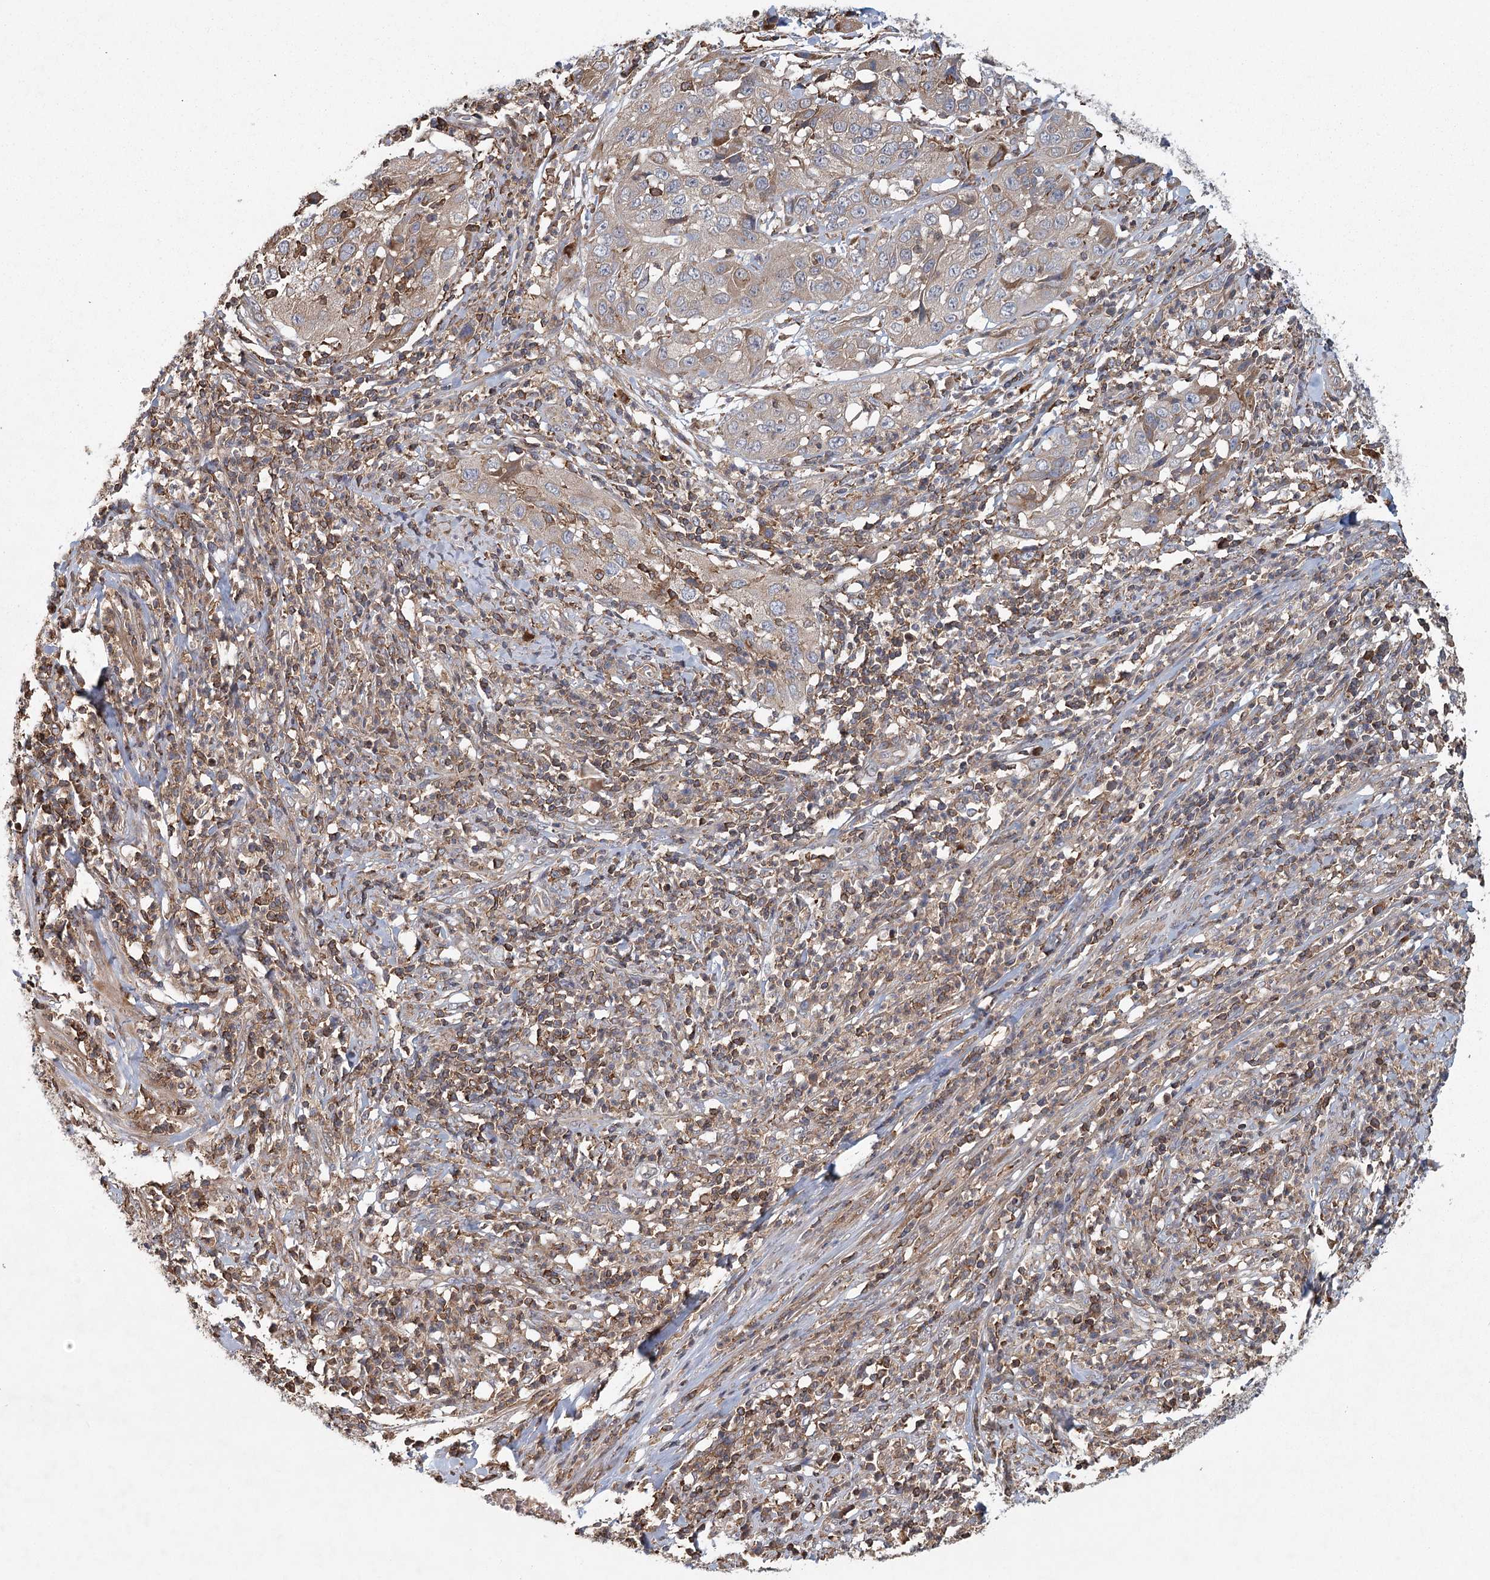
{"staining": {"intensity": "moderate", "quantity": ">75%", "location": "cytoplasmic/membranous"}, "tissue": "cervical cancer", "cell_type": "Tumor cells", "image_type": "cancer", "snomed": [{"axis": "morphology", "description": "Squamous cell carcinoma, NOS"}, {"axis": "topography", "description": "Cervix"}], "caption": "Cervical cancer (squamous cell carcinoma) stained for a protein (brown) demonstrates moderate cytoplasmic/membranous positive positivity in about >75% of tumor cells.", "gene": "PLEKHA7", "patient": {"sex": "female", "age": 32}}